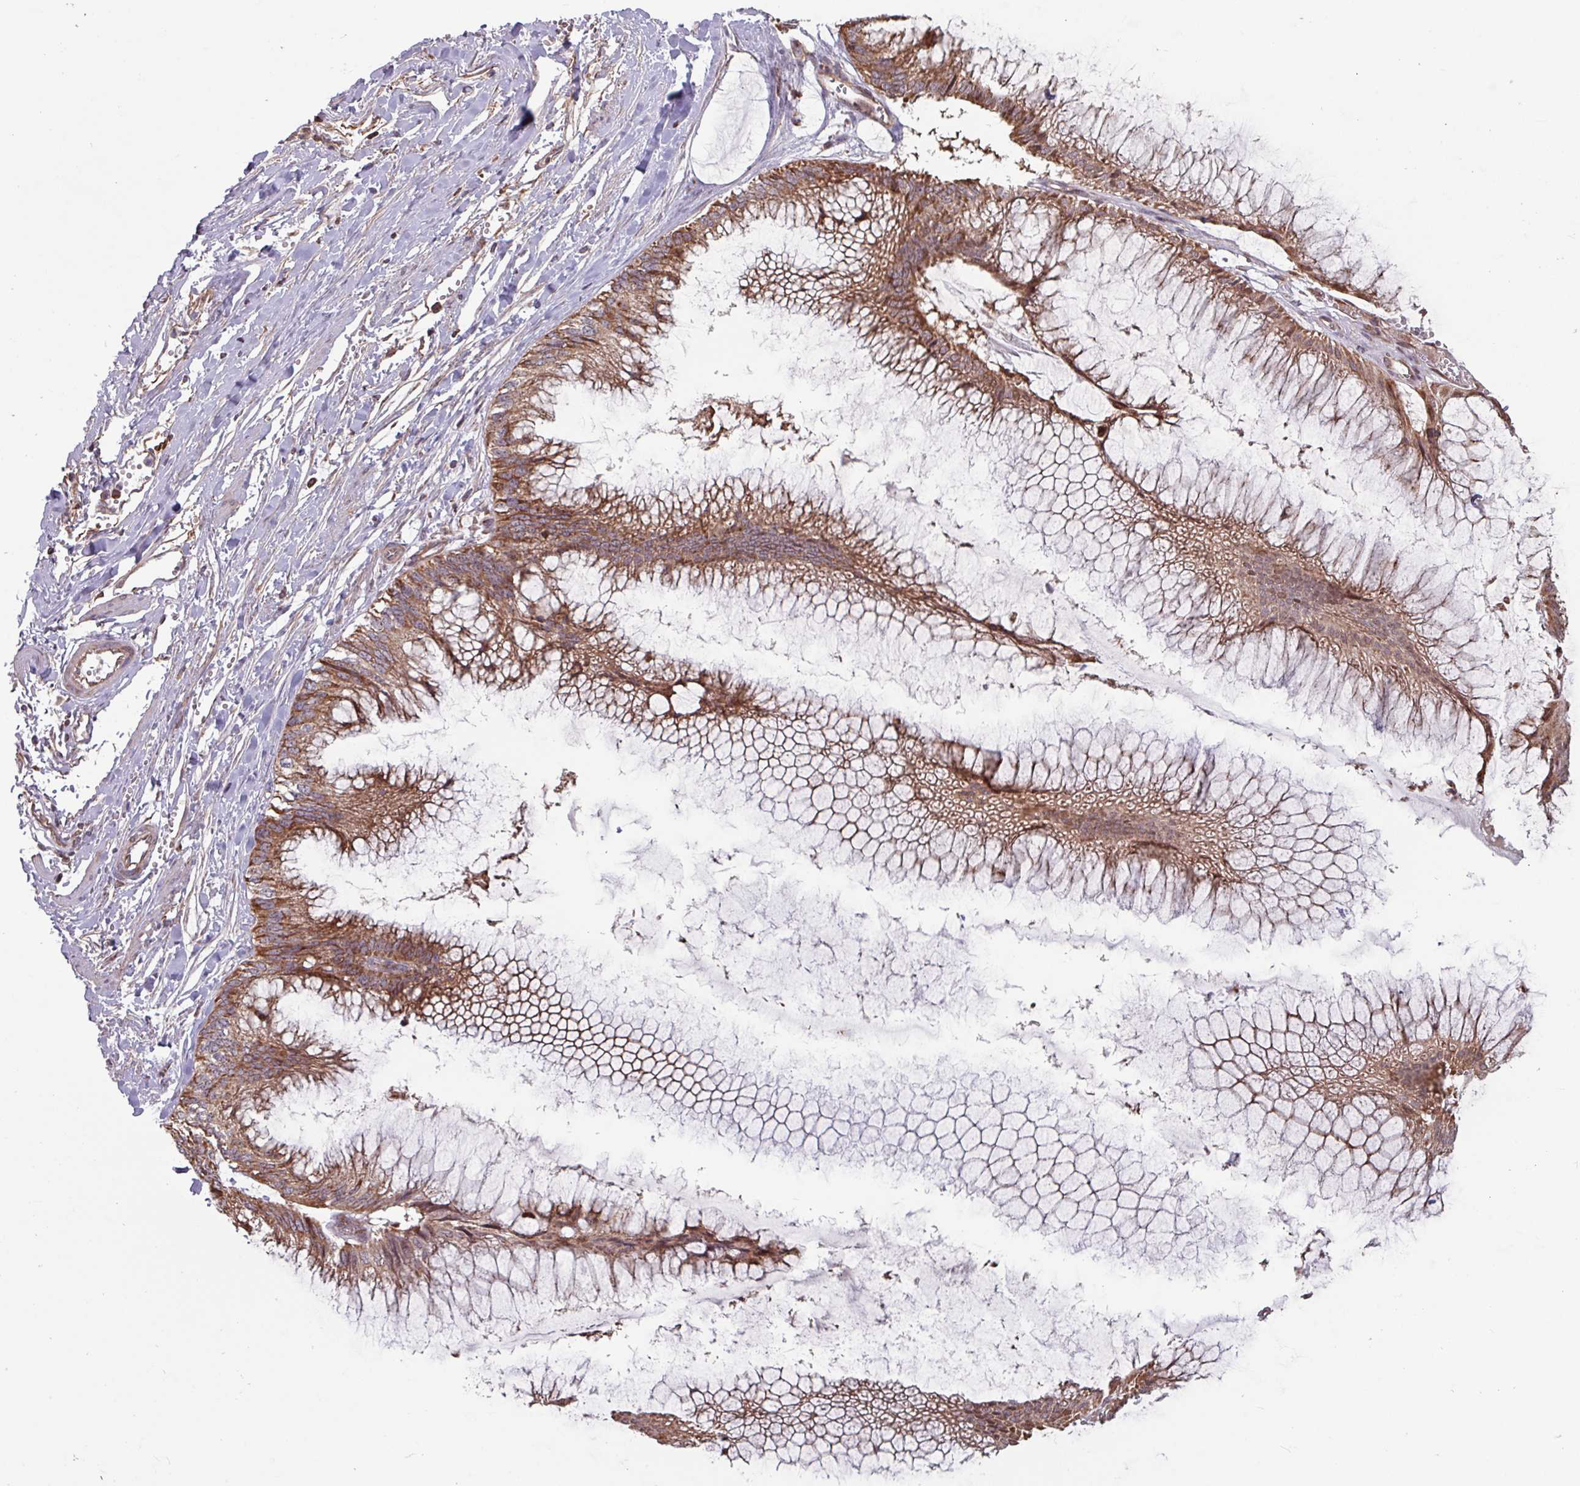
{"staining": {"intensity": "moderate", "quantity": ">75%", "location": "cytoplasmic/membranous"}, "tissue": "ovarian cancer", "cell_type": "Tumor cells", "image_type": "cancer", "snomed": [{"axis": "morphology", "description": "Cystadenocarcinoma, mucinous, NOS"}, {"axis": "topography", "description": "Ovary"}], "caption": "Tumor cells reveal moderate cytoplasmic/membranous staining in about >75% of cells in mucinous cystadenocarcinoma (ovarian).", "gene": "COX7C", "patient": {"sex": "female", "age": 44}}